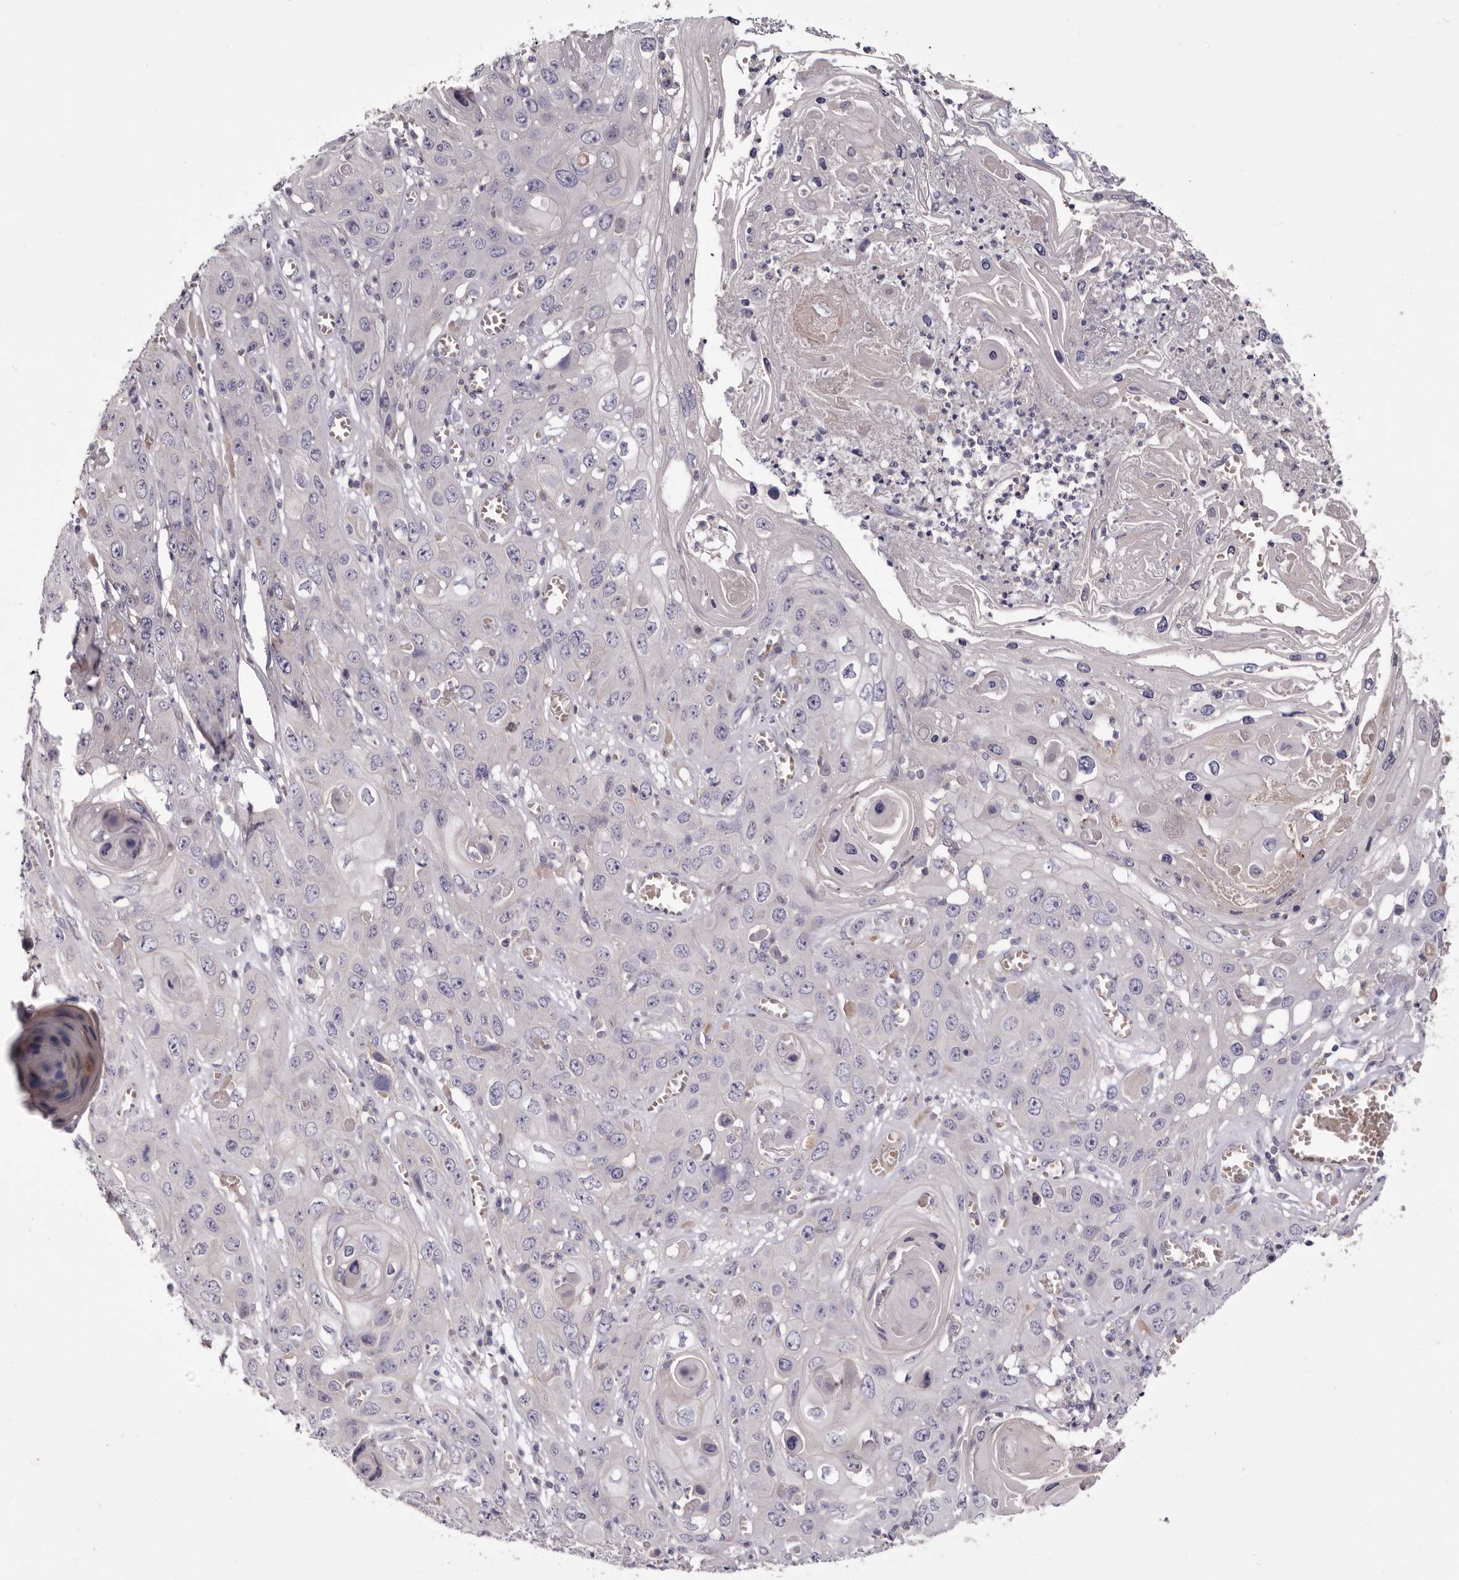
{"staining": {"intensity": "negative", "quantity": "none", "location": "none"}, "tissue": "skin cancer", "cell_type": "Tumor cells", "image_type": "cancer", "snomed": [{"axis": "morphology", "description": "Squamous cell carcinoma, NOS"}, {"axis": "topography", "description": "Skin"}], "caption": "This is a image of immunohistochemistry (IHC) staining of skin squamous cell carcinoma, which shows no staining in tumor cells.", "gene": "S1PR5", "patient": {"sex": "male", "age": 55}}